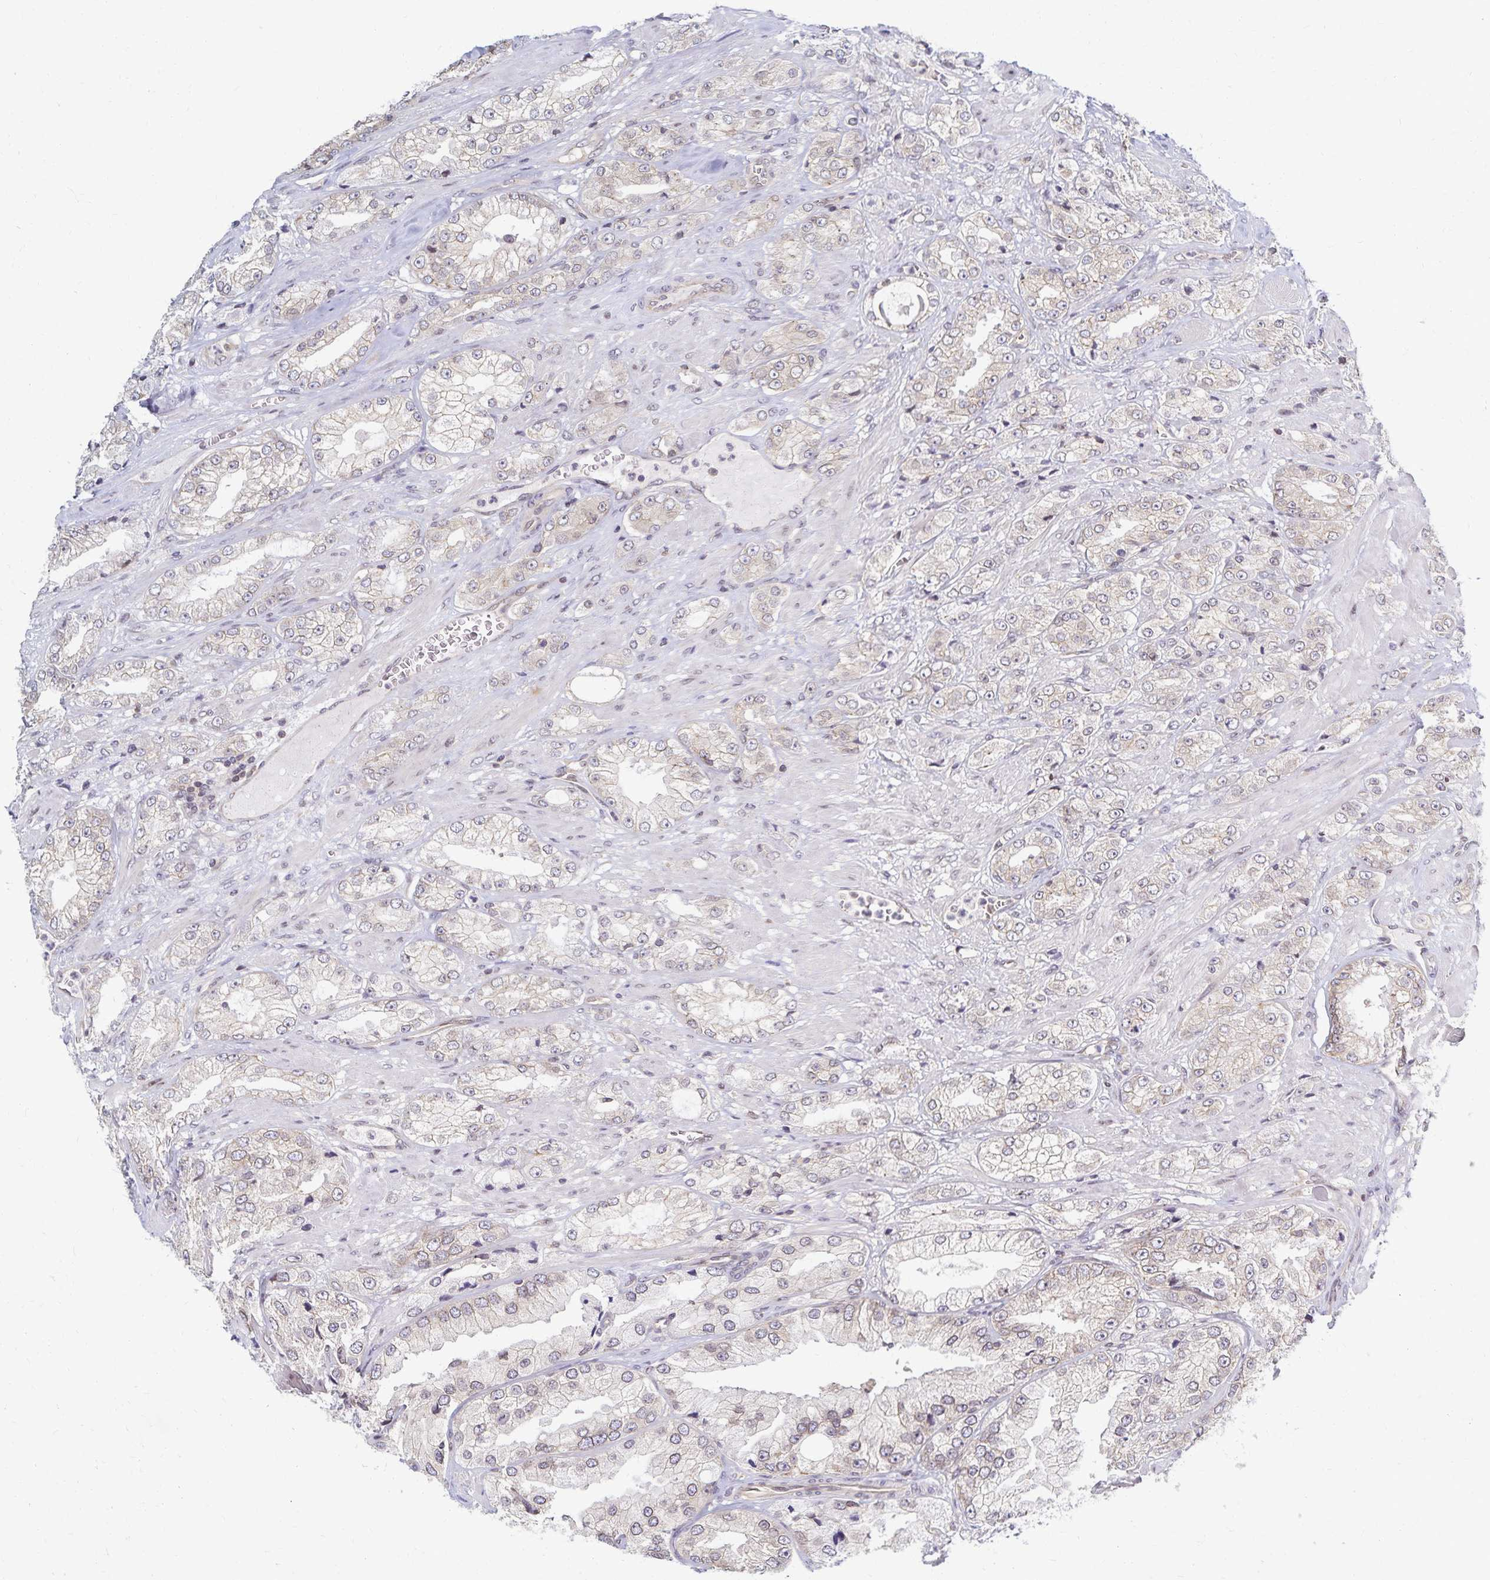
{"staining": {"intensity": "negative", "quantity": "none", "location": "none"}, "tissue": "prostate cancer", "cell_type": "Tumor cells", "image_type": "cancer", "snomed": [{"axis": "morphology", "description": "Adenocarcinoma, High grade"}, {"axis": "topography", "description": "Prostate"}], "caption": "Immunohistochemistry photomicrograph of neoplastic tissue: human prostate high-grade adenocarcinoma stained with DAB exhibits no significant protein expression in tumor cells.", "gene": "RAB9B", "patient": {"sex": "male", "age": 68}}